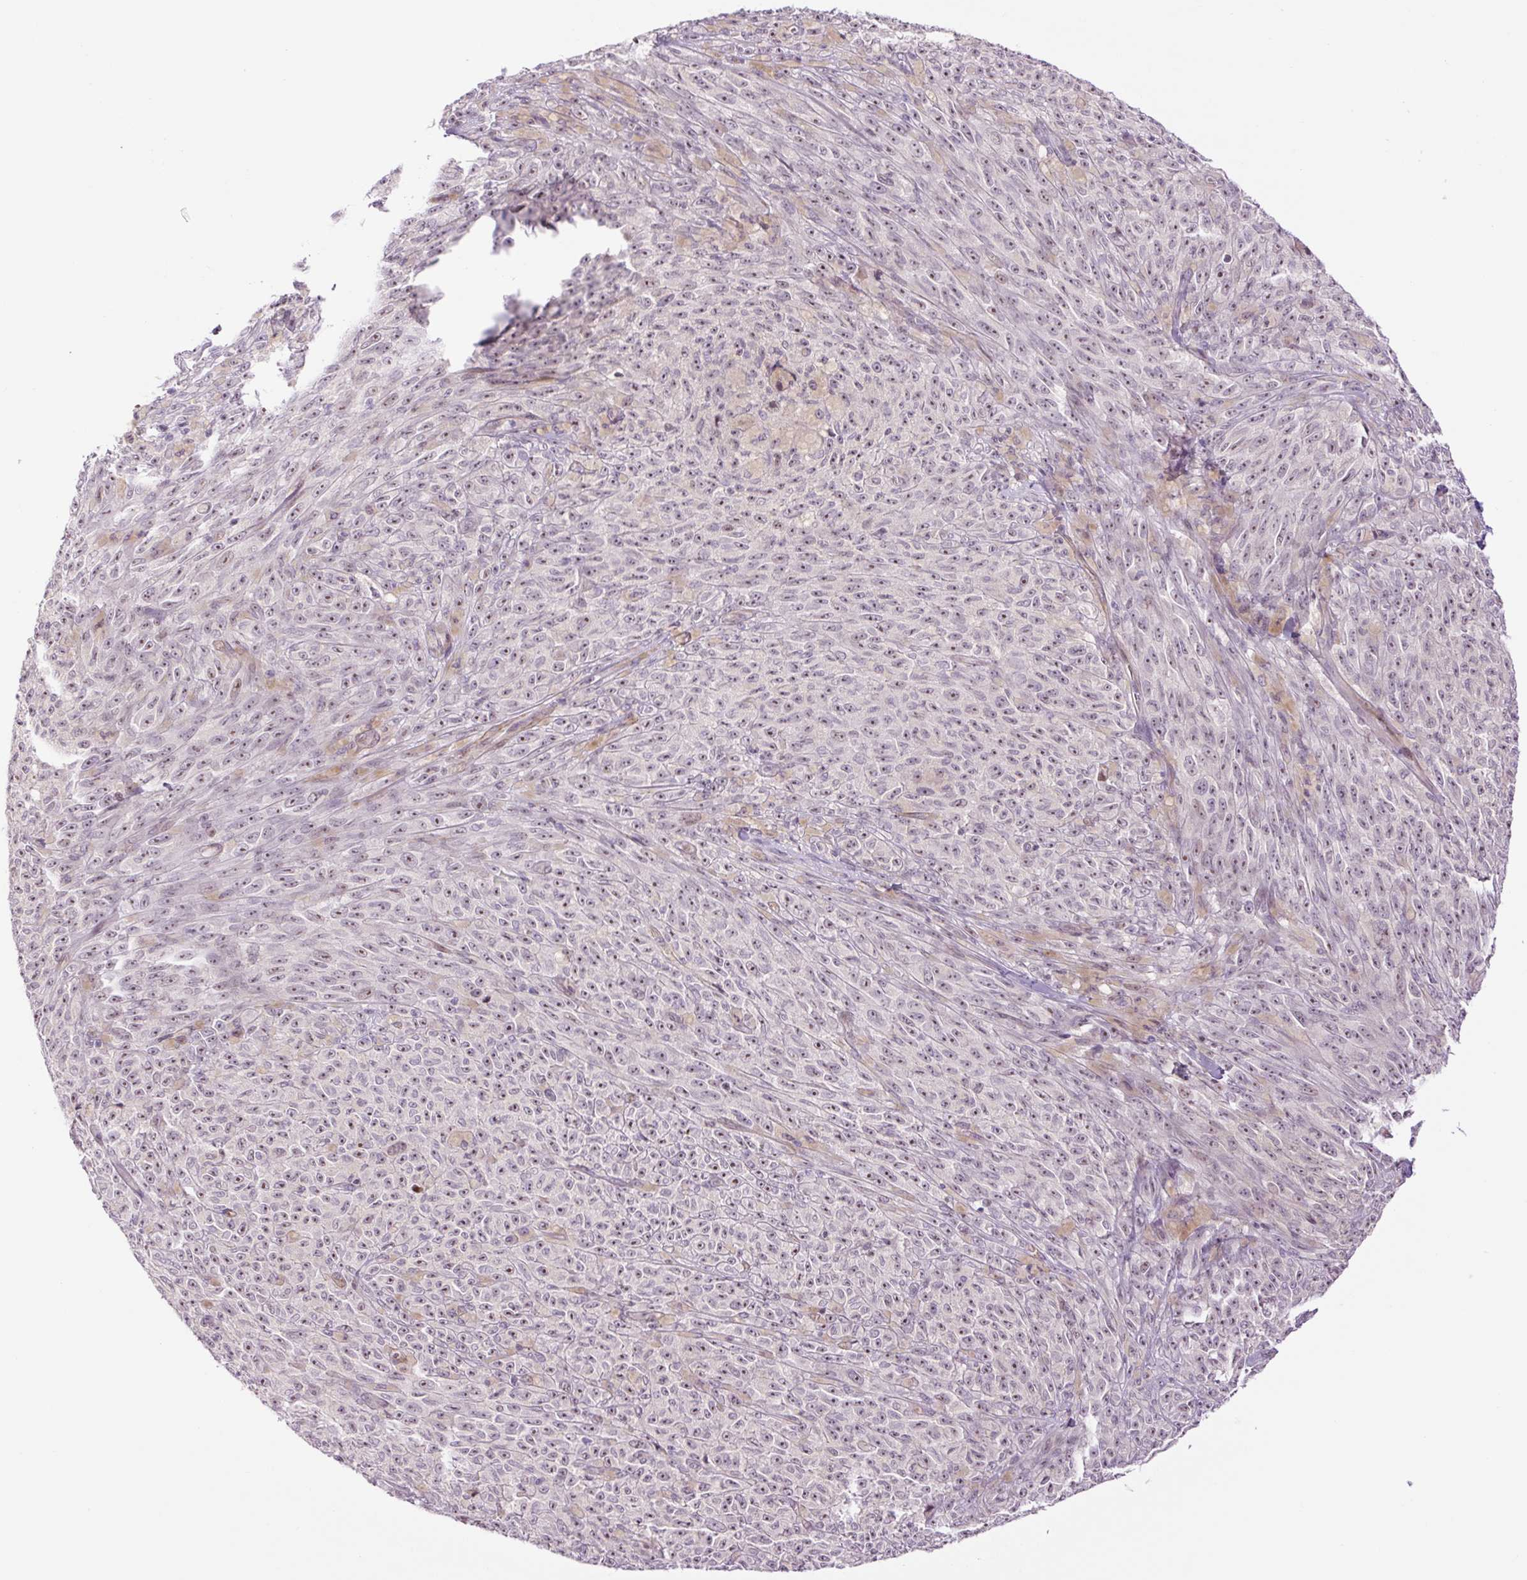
{"staining": {"intensity": "moderate", "quantity": ">75%", "location": "nuclear"}, "tissue": "melanoma", "cell_type": "Tumor cells", "image_type": "cancer", "snomed": [{"axis": "morphology", "description": "Malignant melanoma, NOS"}, {"axis": "topography", "description": "Skin"}], "caption": "Malignant melanoma stained with a protein marker shows moderate staining in tumor cells.", "gene": "ZNF417", "patient": {"sex": "female", "age": 82}}